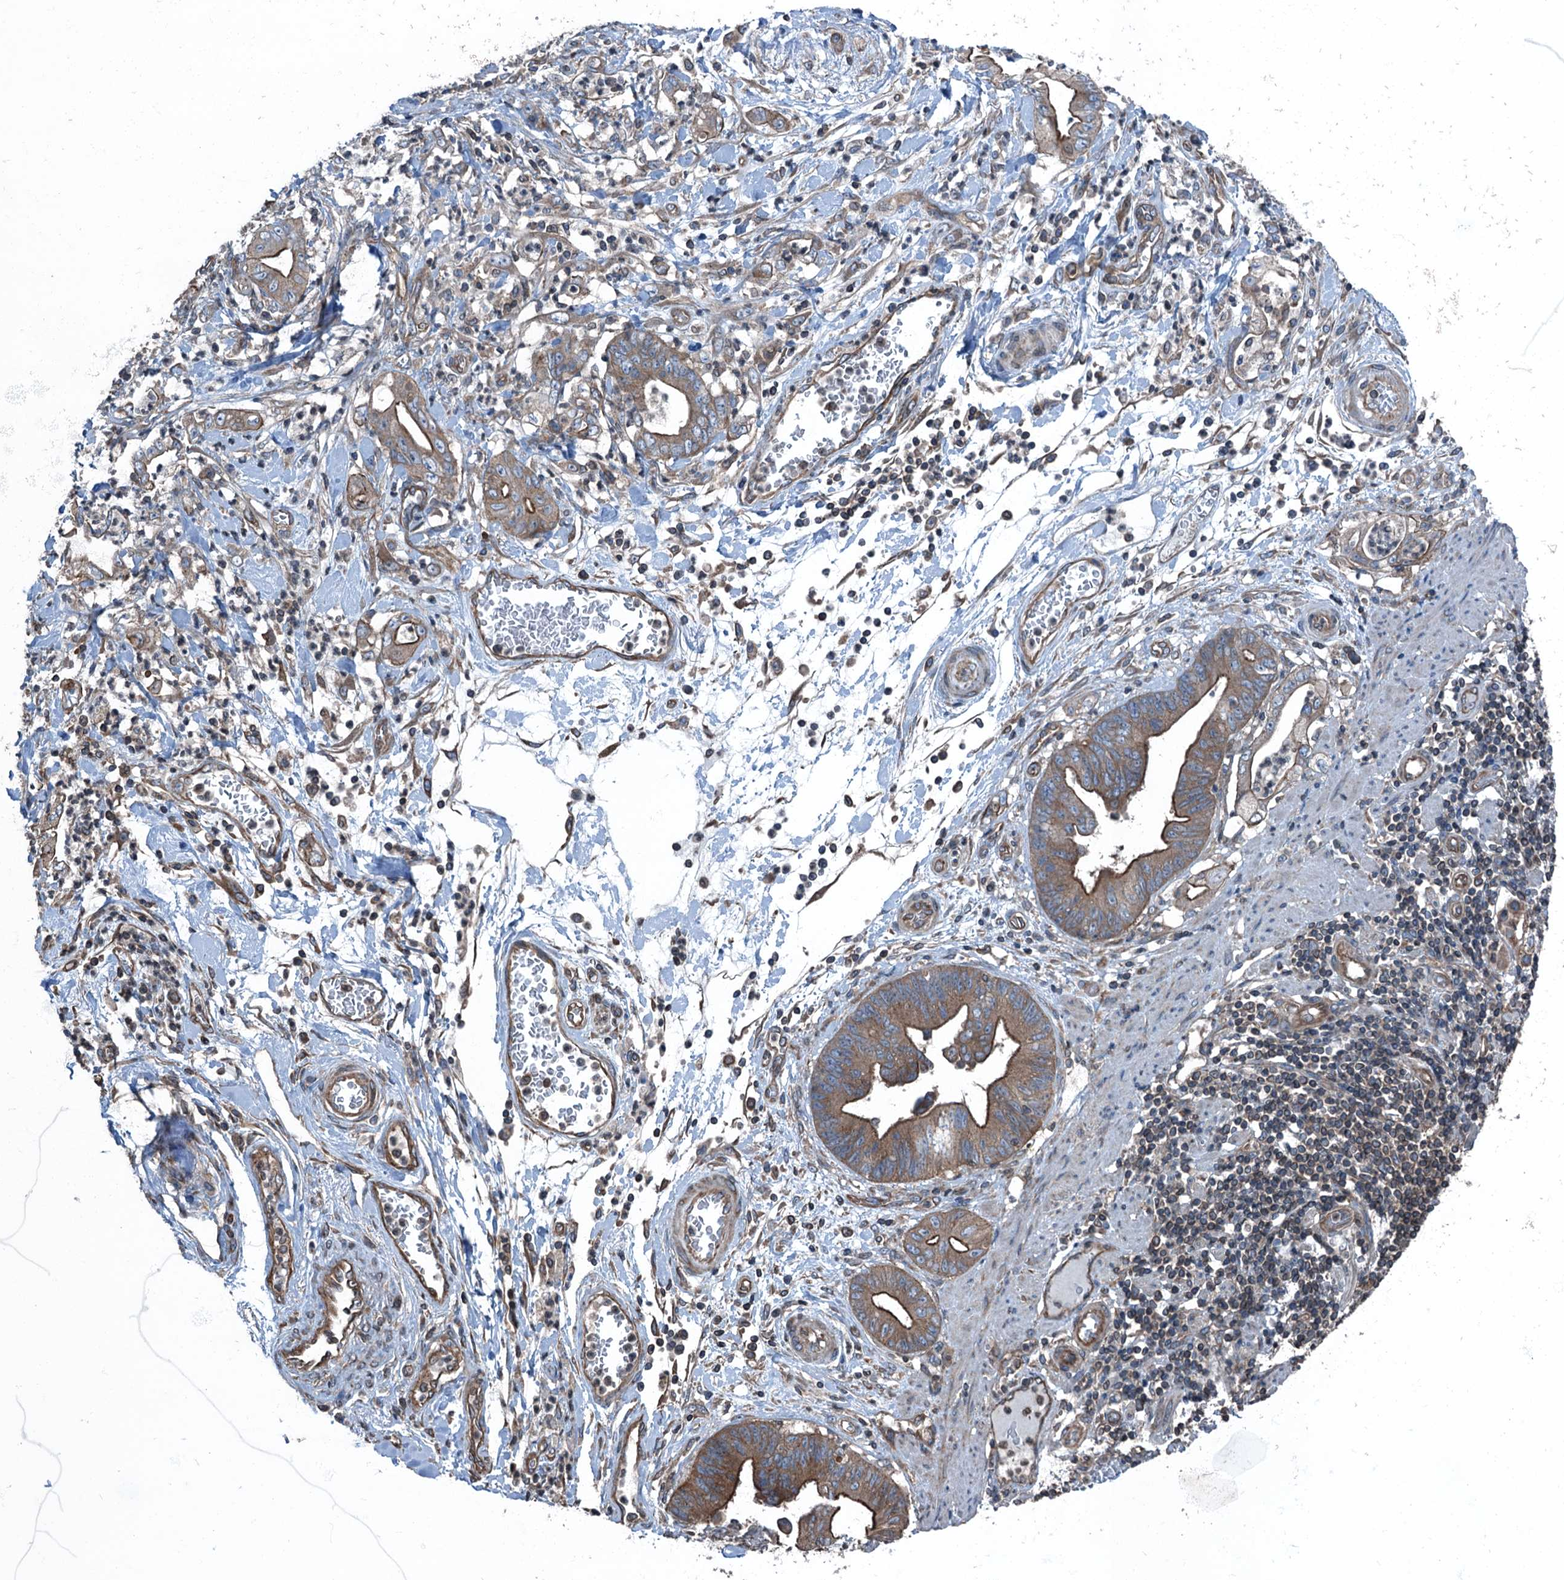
{"staining": {"intensity": "moderate", "quantity": ">75%", "location": "cytoplasmic/membranous"}, "tissue": "stomach cancer", "cell_type": "Tumor cells", "image_type": "cancer", "snomed": [{"axis": "morphology", "description": "Adenocarcinoma, NOS"}, {"axis": "topography", "description": "Stomach"}], "caption": "Protein expression analysis of human stomach adenocarcinoma reveals moderate cytoplasmic/membranous expression in approximately >75% of tumor cells.", "gene": "TRAPPC8", "patient": {"sex": "female", "age": 73}}